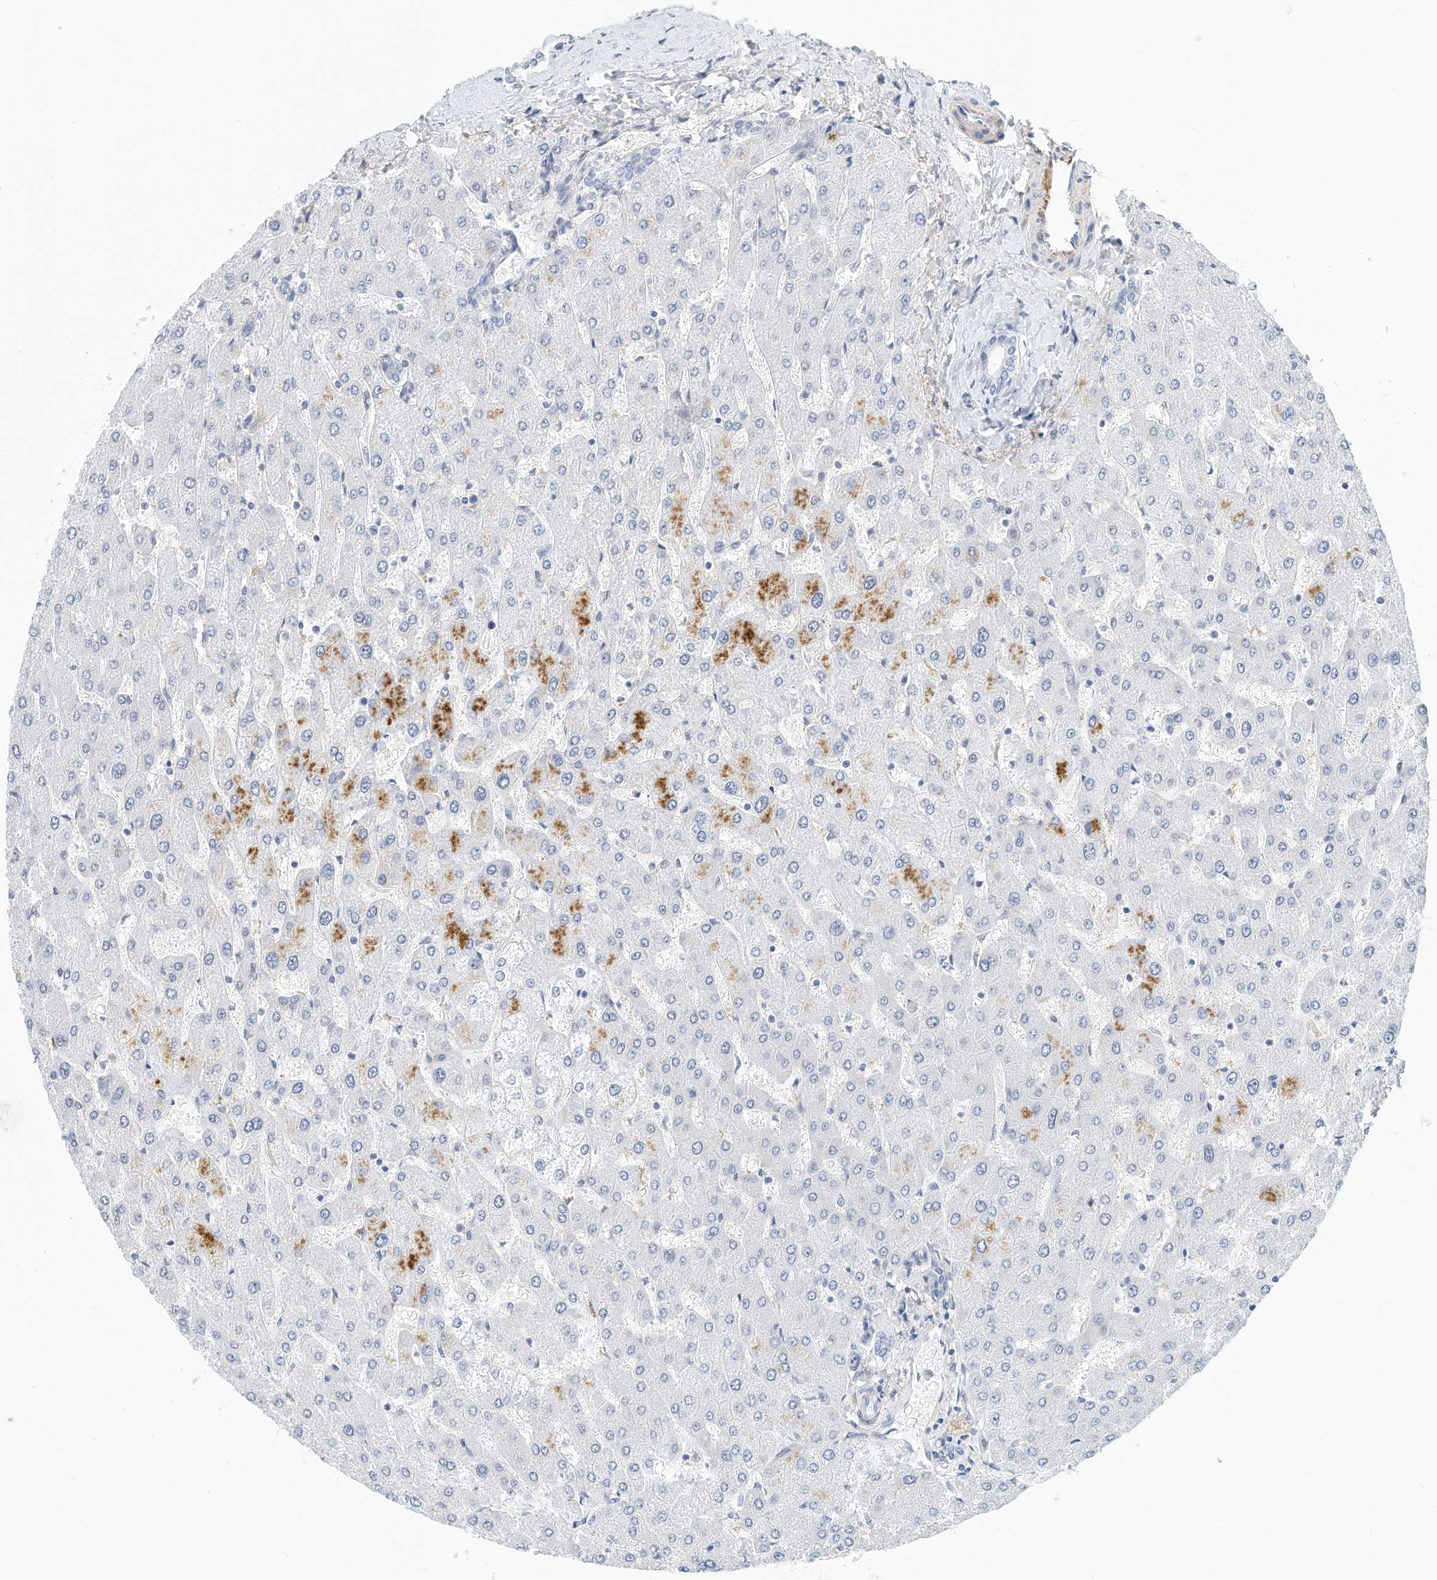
{"staining": {"intensity": "negative", "quantity": "none", "location": "none"}, "tissue": "liver", "cell_type": "Cholangiocytes", "image_type": "normal", "snomed": [{"axis": "morphology", "description": "Normal tissue, NOS"}, {"axis": "topography", "description": "Liver"}], "caption": "This is a histopathology image of immunohistochemistry (IHC) staining of unremarkable liver, which shows no expression in cholangiocytes.", "gene": "ARHGAP28", "patient": {"sex": "male", "age": 55}}